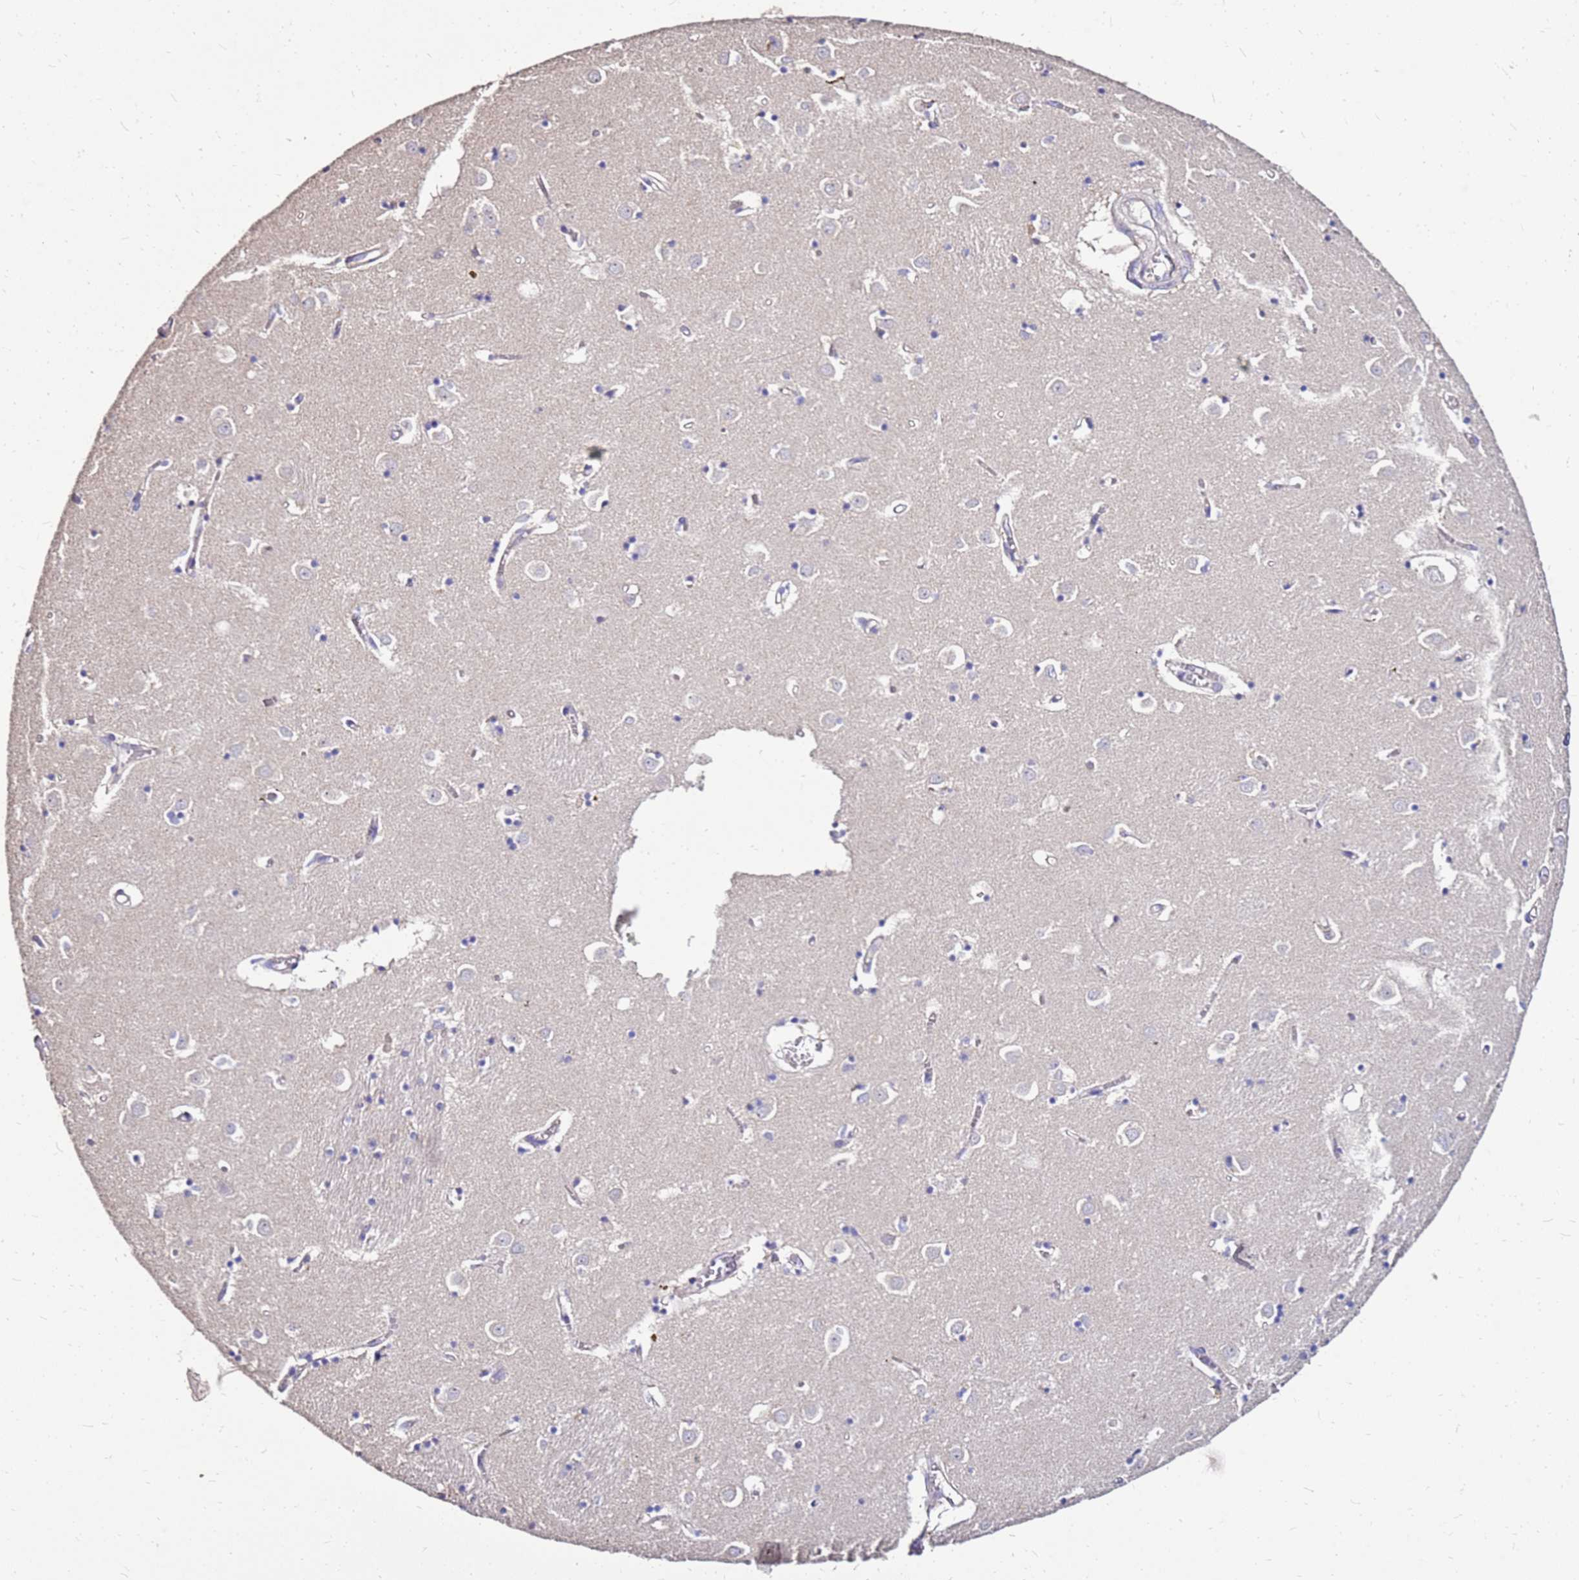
{"staining": {"intensity": "negative", "quantity": "none", "location": "none"}, "tissue": "caudate", "cell_type": "Glial cells", "image_type": "normal", "snomed": [{"axis": "morphology", "description": "Normal tissue, NOS"}, {"axis": "topography", "description": "Lateral ventricle wall"}], "caption": "An image of human caudate is negative for staining in glial cells. (DAB IHC visualized using brightfield microscopy, high magnification).", "gene": "EXD3", "patient": {"sex": "male", "age": 70}}